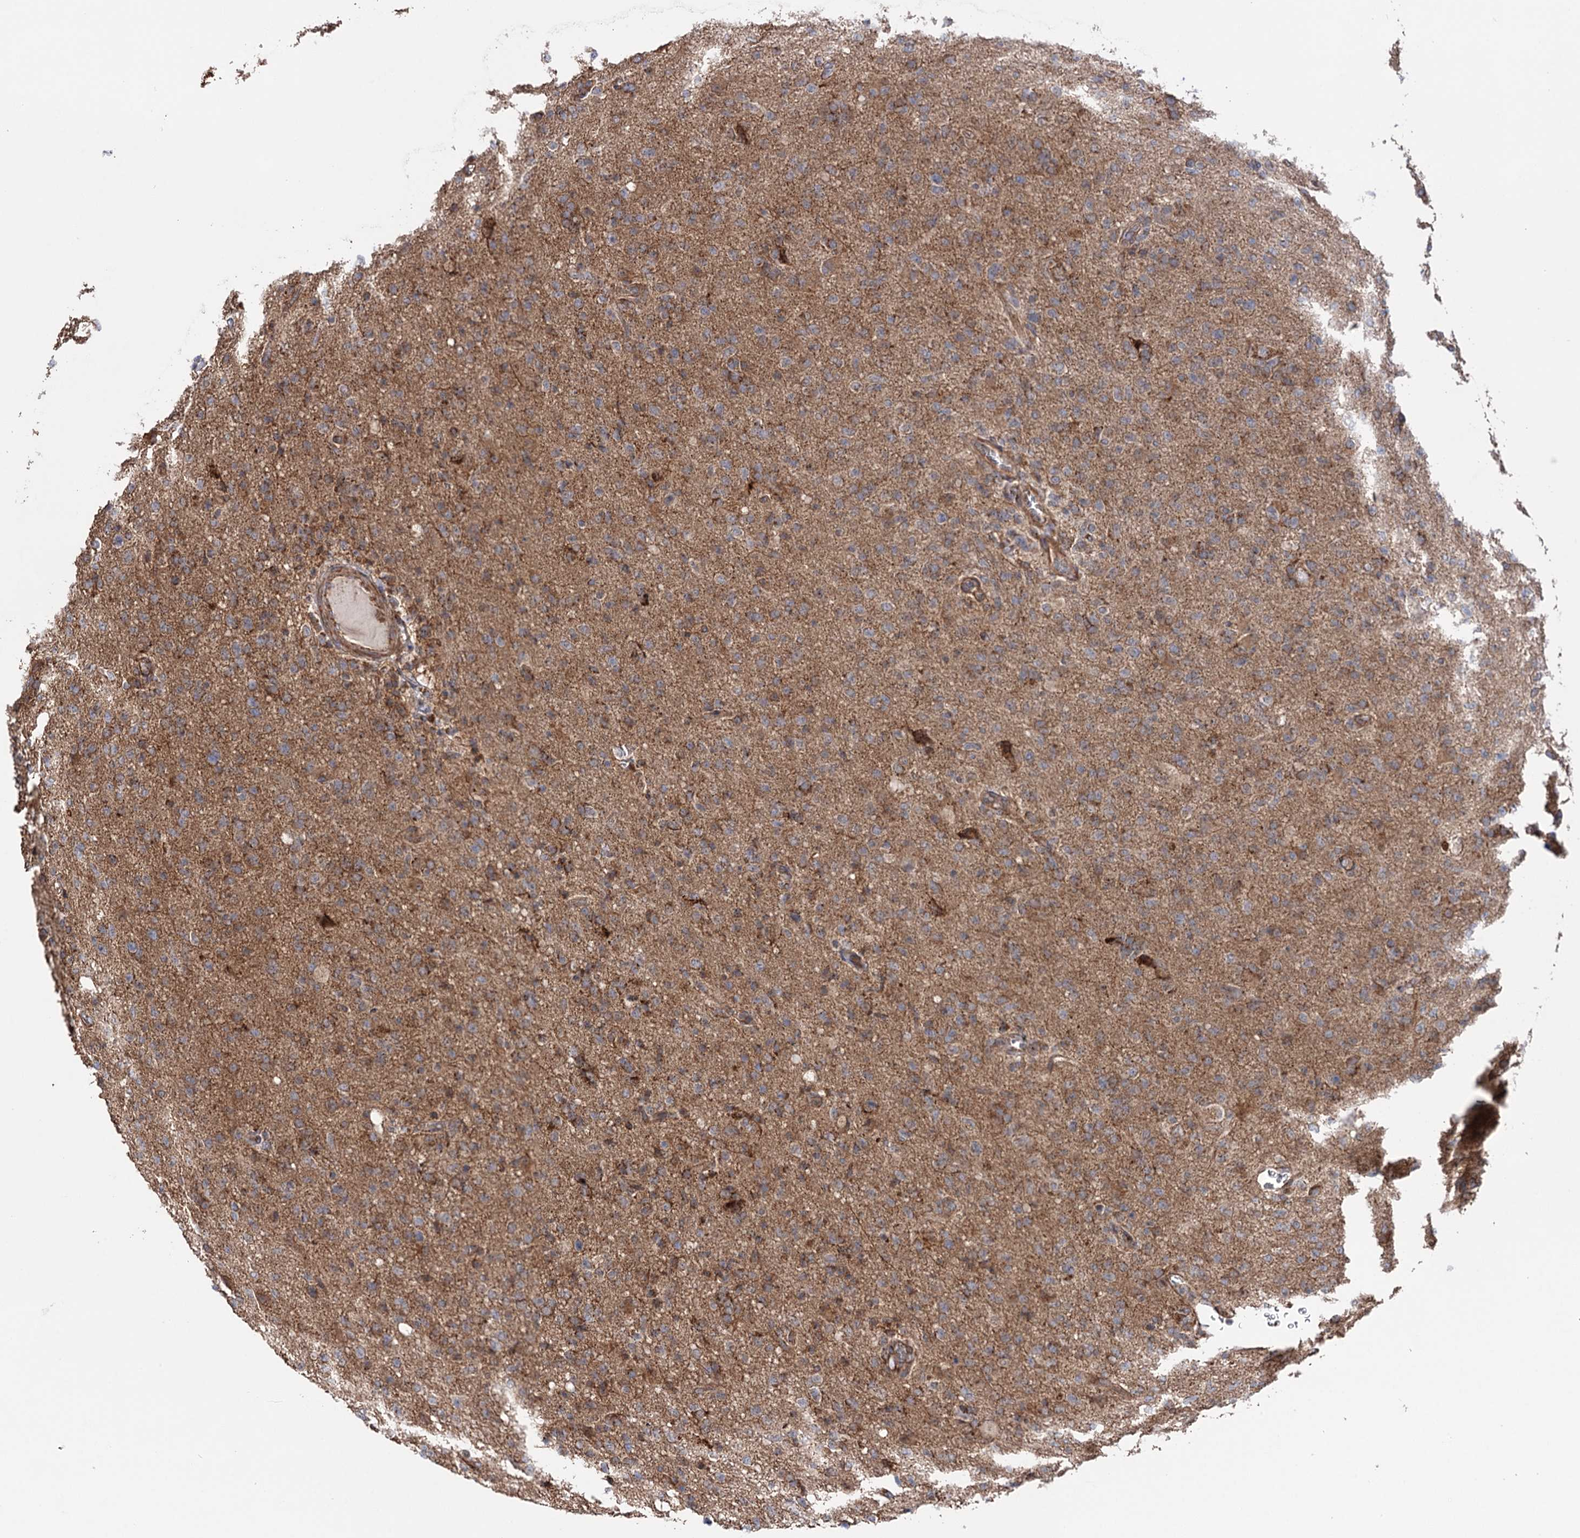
{"staining": {"intensity": "moderate", "quantity": "25%-75%", "location": "cytoplasmic/membranous"}, "tissue": "glioma", "cell_type": "Tumor cells", "image_type": "cancer", "snomed": [{"axis": "morphology", "description": "Glioma, malignant, High grade"}, {"axis": "topography", "description": "Brain"}], "caption": "Protein staining demonstrates moderate cytoplasmic/membranous positivity in about 25%-75% of tumor cells in glioma.", "gene": "SUCLA2", "patient": {"sex": "female", "age": 57}}